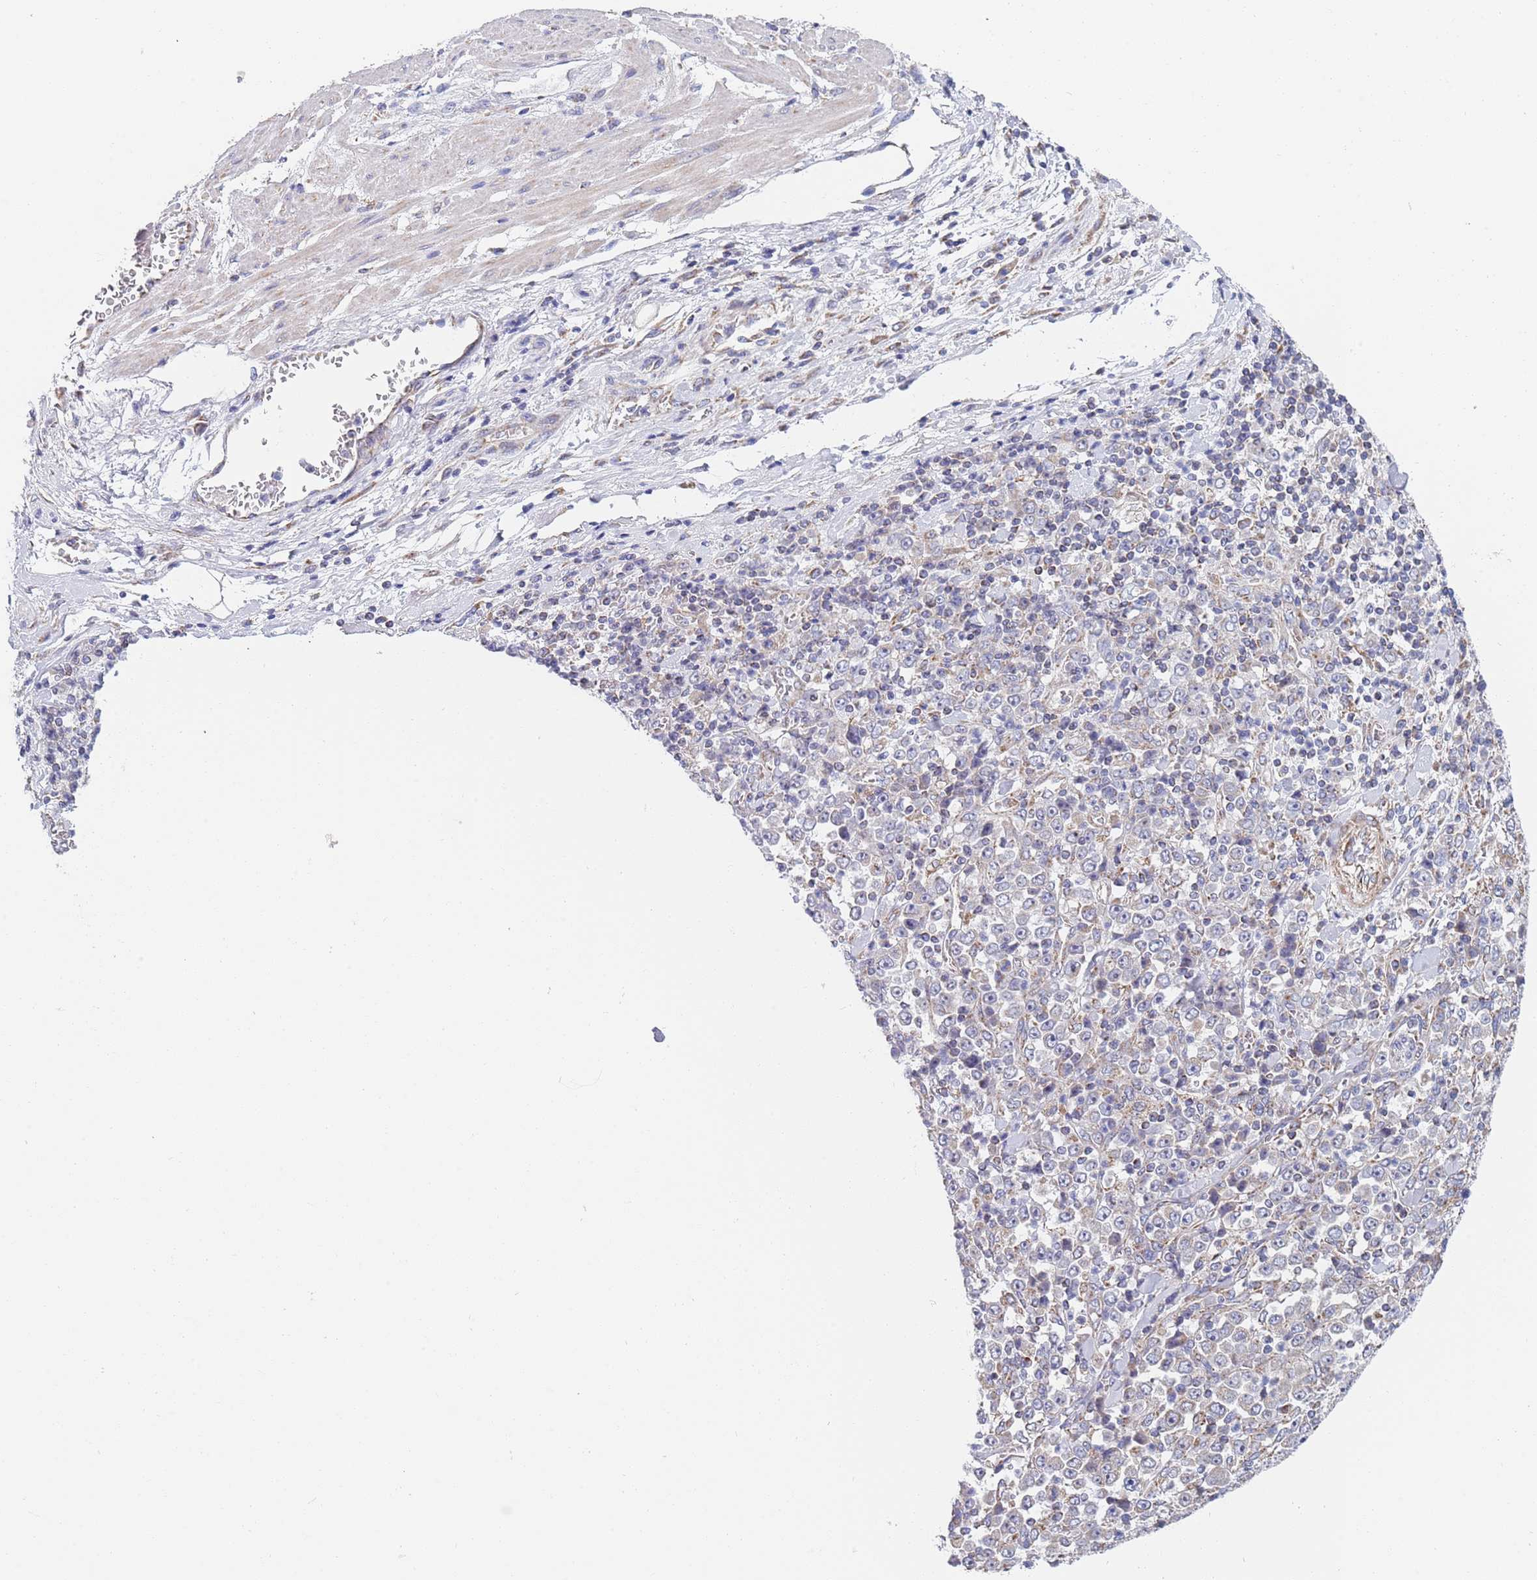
{"staining": {"intensity": "weak", "quantity": "<25%", "location": "cytoplasmic/membranous"}, "tissue": "stomach cancer", "cell_type": "Tumor cells", "image_type": "cancer", "snomed": [{"axis": "morphology", "description": "Normal tissue, NOS"}, {"axis": "morphology", "description": "Adenocarcinoma, NOS"}, {"axis": "topography", "description": "Stomach, upper"}, {"axis": "topography", "description": "Stomach"}], "caption": "Immunohistochemistry (IHC) micrograph of human stomach adenocarcinoma stained for a protein (brown), which shows no staining in tumor cells.", "gene": "PWWP3A", "patient": {"sex": "male", "age": 59}}